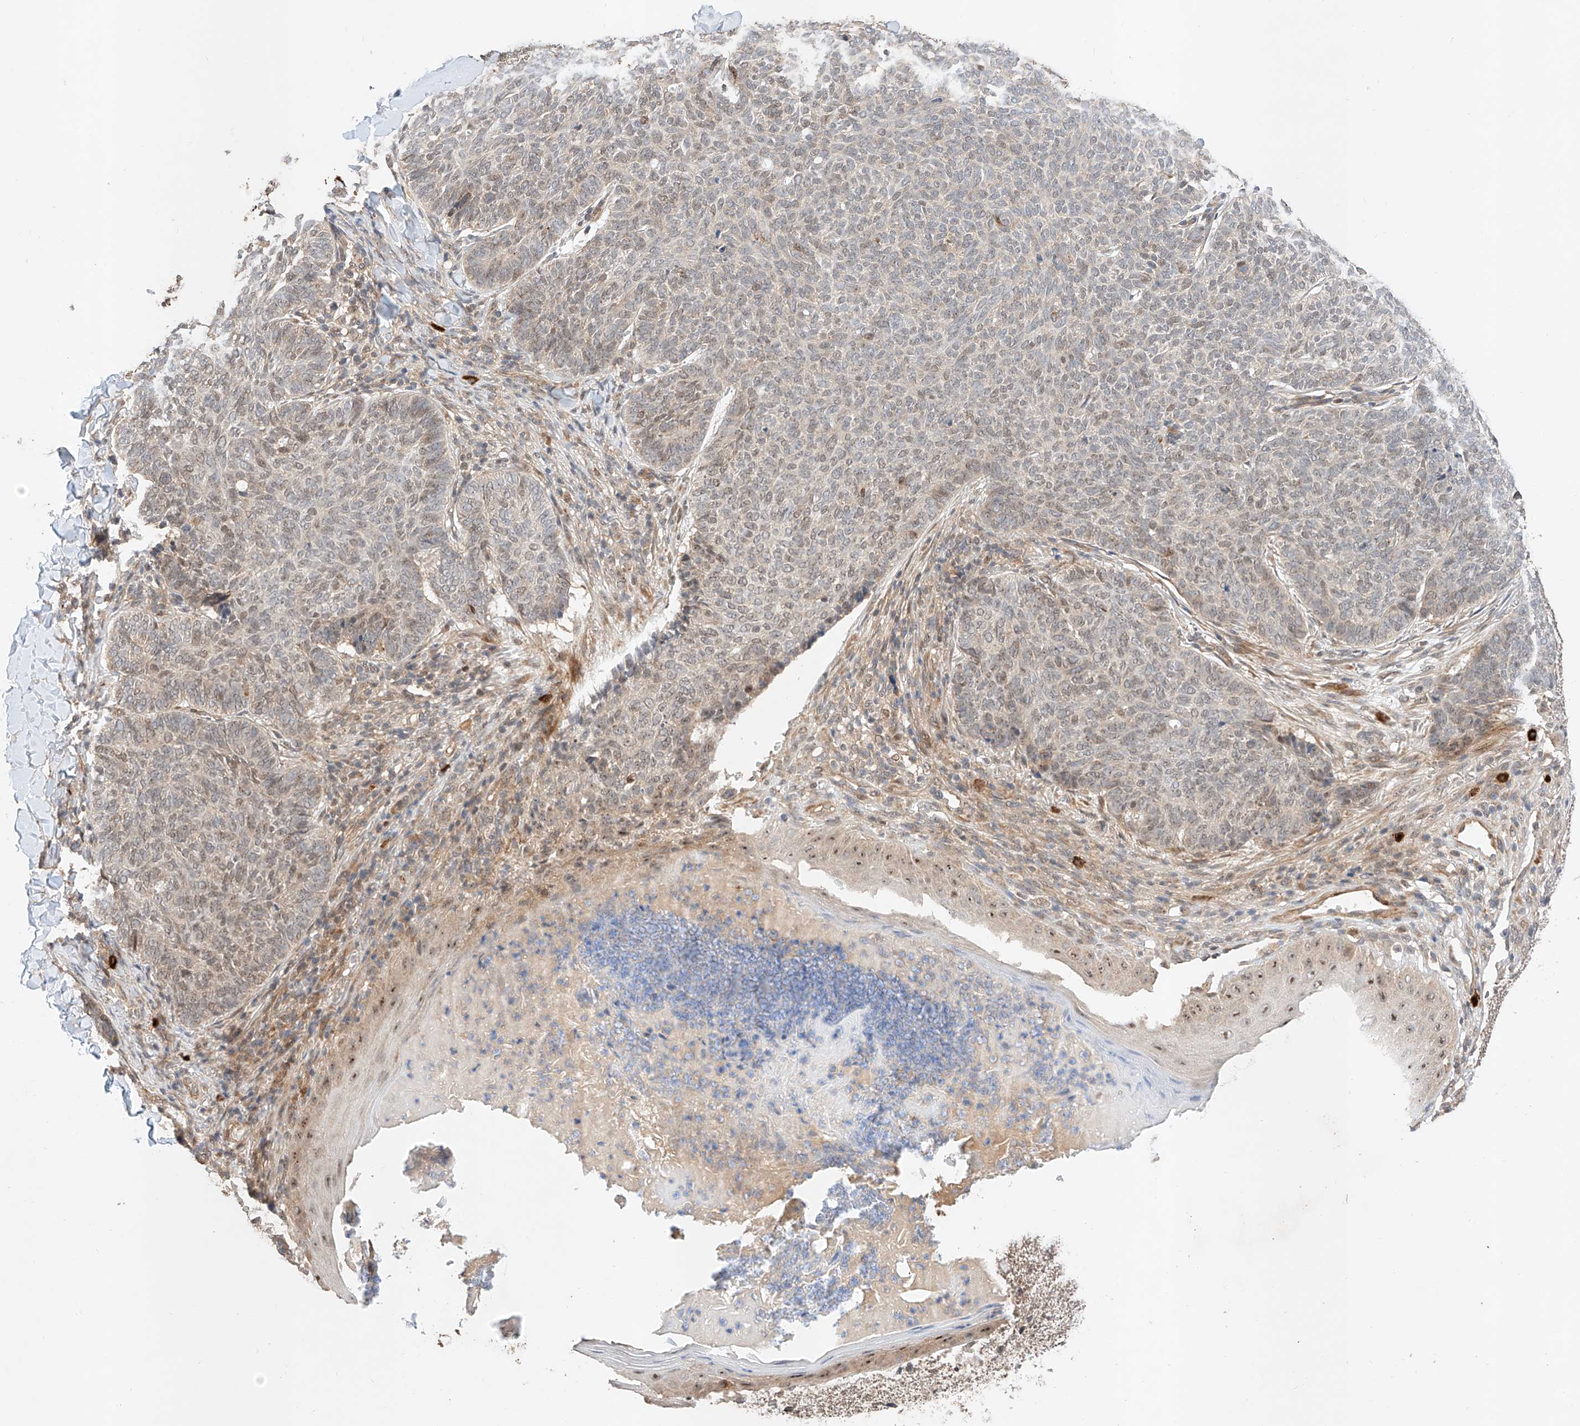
{"staining": {"intensity": "weak", "quantity": "25%-75%", "location": "nuclear"}, "tissue": "skin cancer", "cell_type": "Tumor cells", "image_type": "cancer", "snomed": [{"axis": "morphology", "description": "Normal tissue, NOS"}, {"axis": "morphology", "description": "Basal cell carcinoma"}, {"axis": "topography", "description": "Skin"}], "caption": "A histopathology image of human skin cancer stained for a protein shows weak nuclear brown staining in tumor cells.", "gene": "RAB23", "patient": {"sex": "male", "age": 50}}